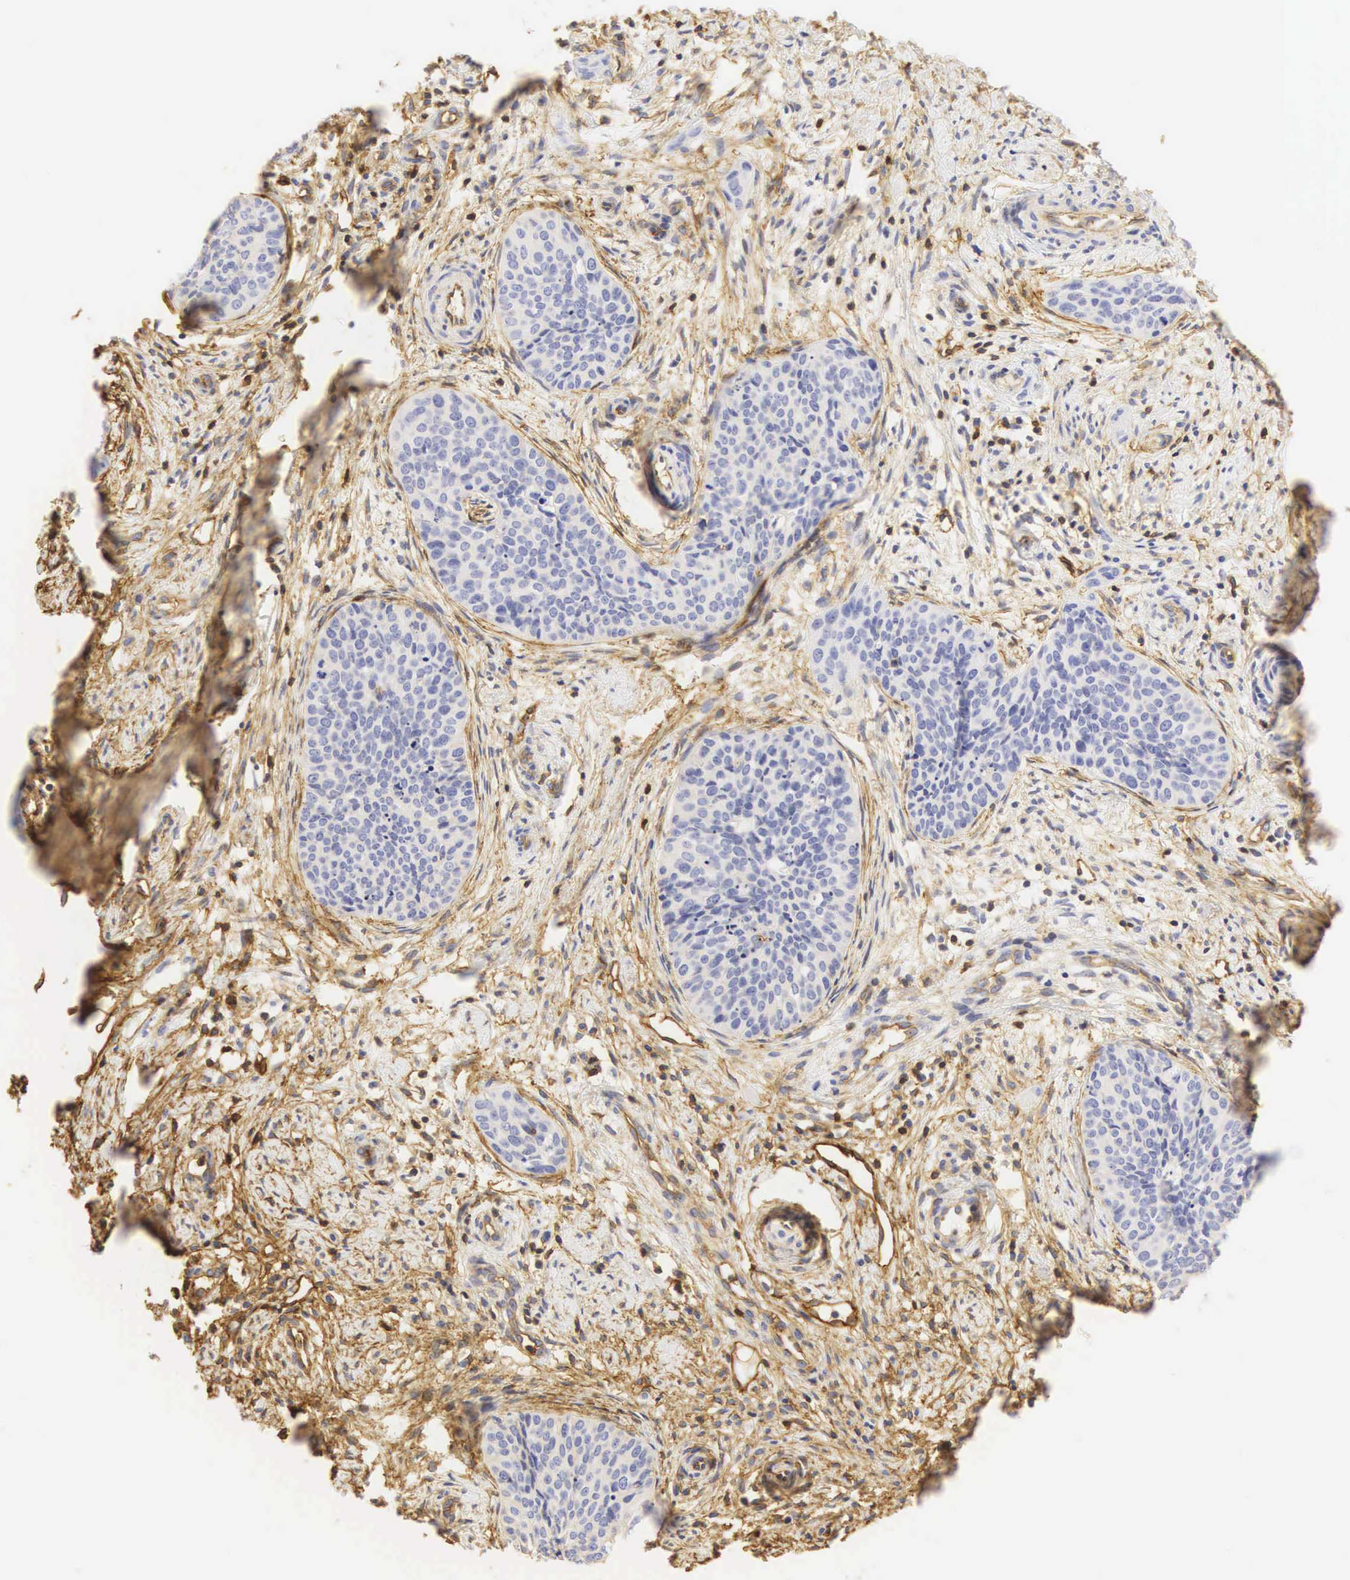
{"staining": {"intensity": "negative", "quantity": "none", "location": "none"}, "tissue": "cervical cancer", "cell_type": "Tumor cells", "image_type": "cancer", "snomed": [{"axis": "morphology", "description": "Squamous cell carcinoma, NOS"}, {"axis": "topography", "description": "Cervix"}], "caption": "There is no significant staining in tumor cells of cervical cancer. (DAB (3,3'-diaminobenzidine) immunohistochemistry with hematoxylin counter stain).", "gene": "CD99", "patient": {"sex": "female", "age": 34}}